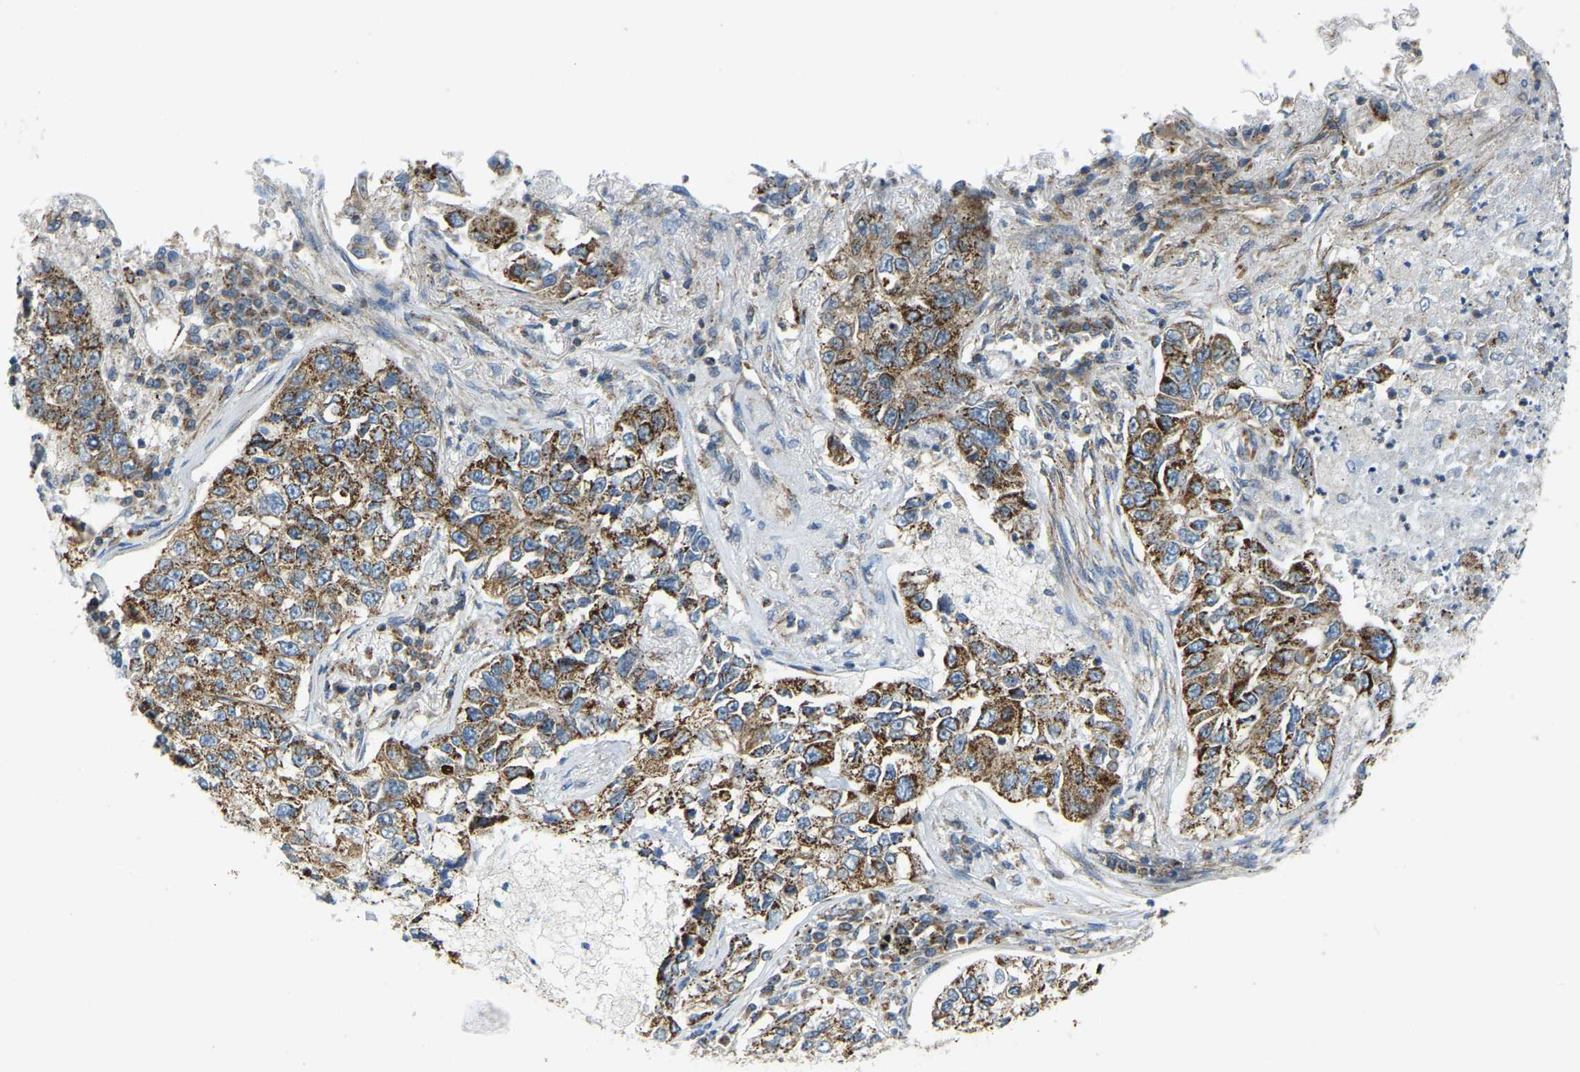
{"staining": {"intensity": "moderate", "quantity": ">75%", "location": "cytoplasmic/membranous"}, "tissue": "lung cancer", "cell_type": "Tumor cells", "image_type": "cancer", "snomed": [{"axis": "morphology", "description": "Adenocarcinoma, NOS"}, {"axis": "topography", "description": "Lung"}], "caption": "Human lung cancer stained for a protein (brown) demonstrates moderate cytoplasmic/membranous positive positivity in about >75% of tumor cells.", "gene": "PSMD7", "patient": {"sex": "male", "age": 49}}